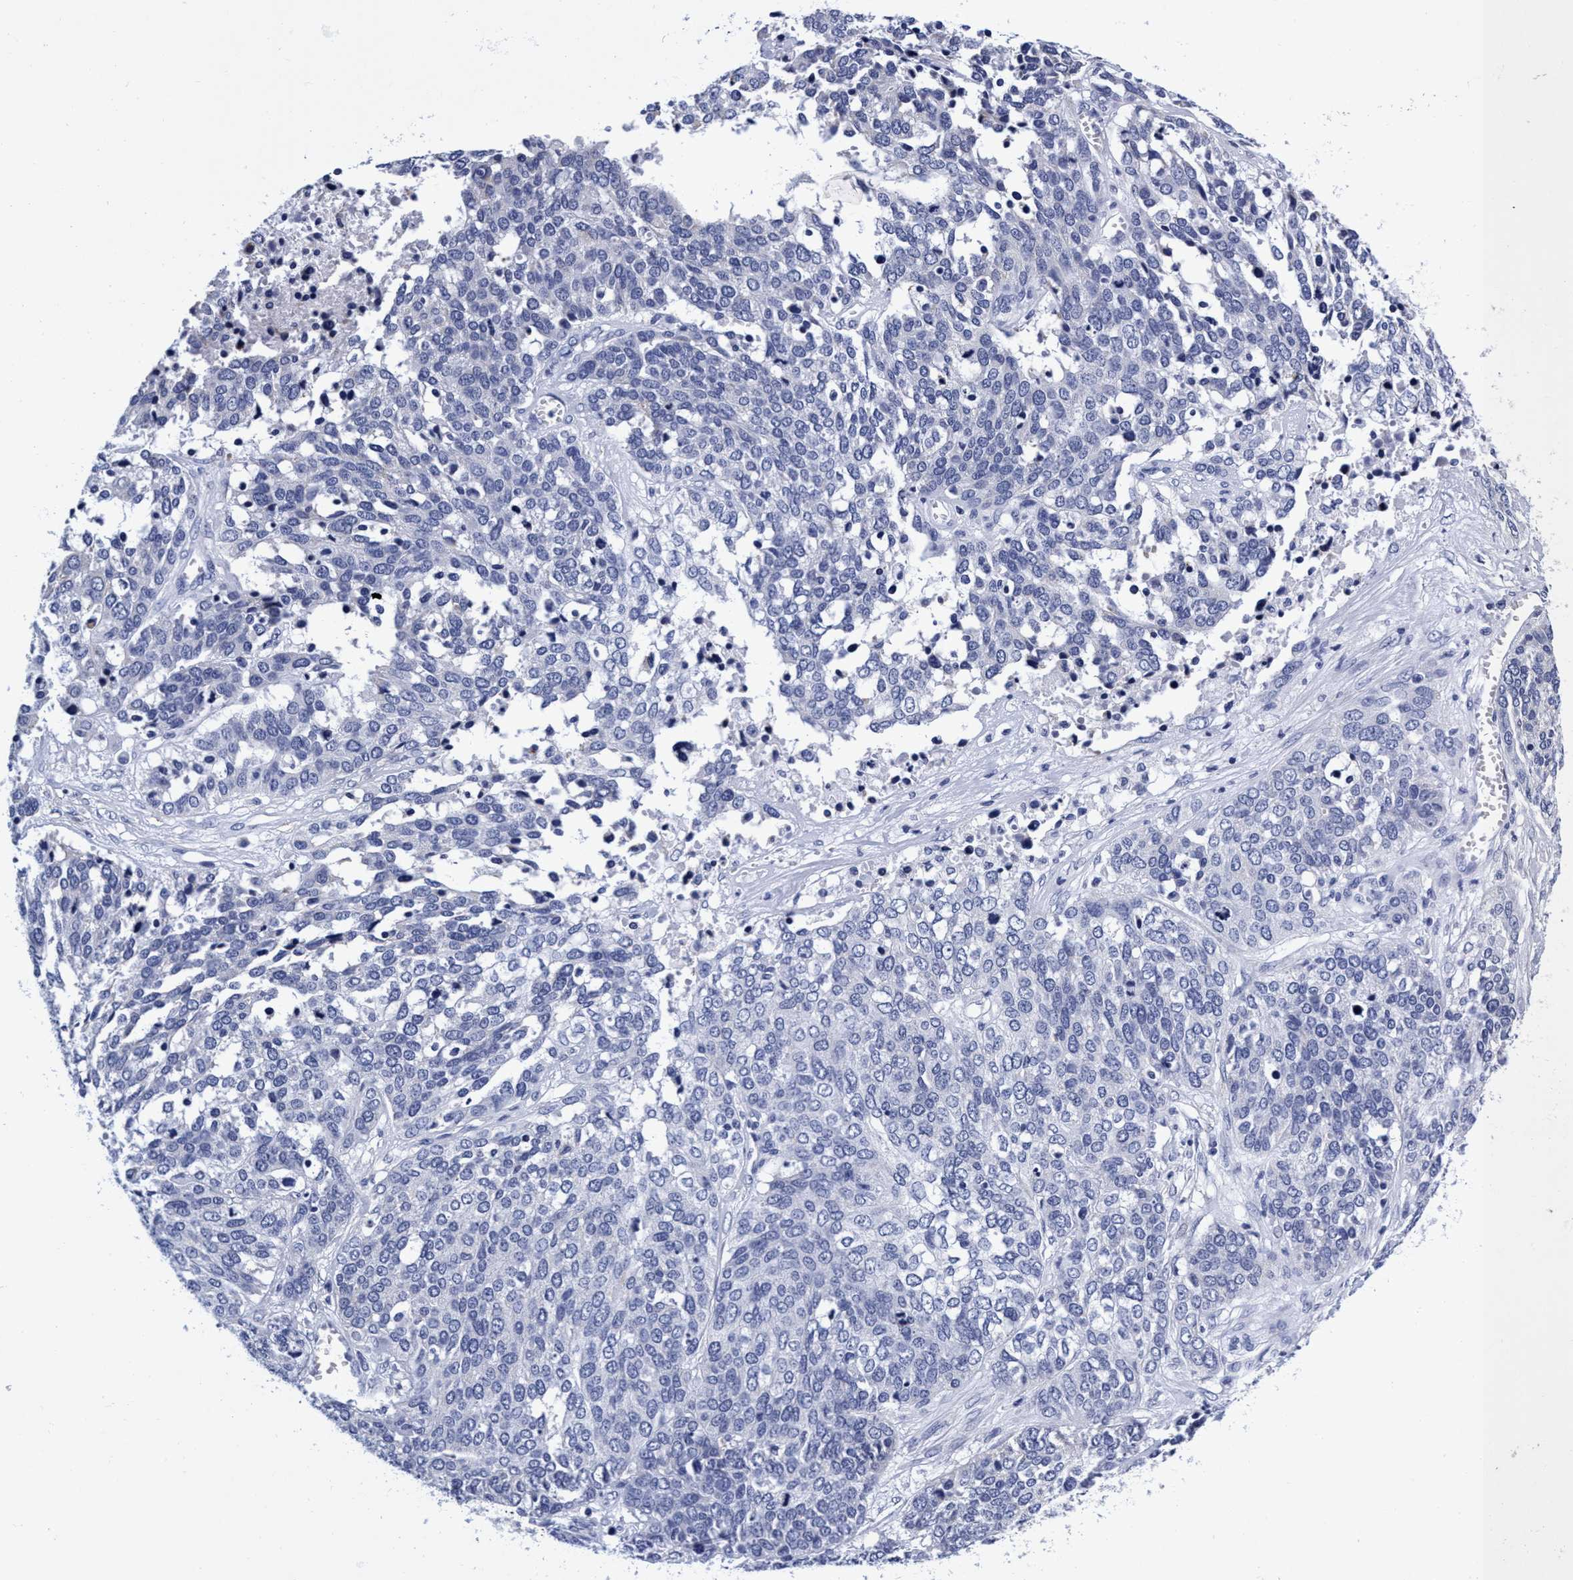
{"staining": {"intensity": "negative", "quantity": "none", "location": "none"}, "tissue": "ovarian cancer", "cell_type": "Tumor cells", "image_type": "cancer", "snomed": [{"axis": "morphology", "description": "Cystadenocarcinoma, serous, NOS"}, {"axis": "topography", "description": "Ovary"}], "caption": "Immunohistochemistry (IHC) image of neoplastic tissue: ovarian cancer stained with DAB shows no significant protein positivity in tumor cells. (Stains: DAB (3,3'-diaminobenzidine) IHC with hematoxylin counter stain, Microscopy: brightfield microscopy at high magnification).", "gene": "PLPPR1", "patient": {"sex": "female", "age": 44}}